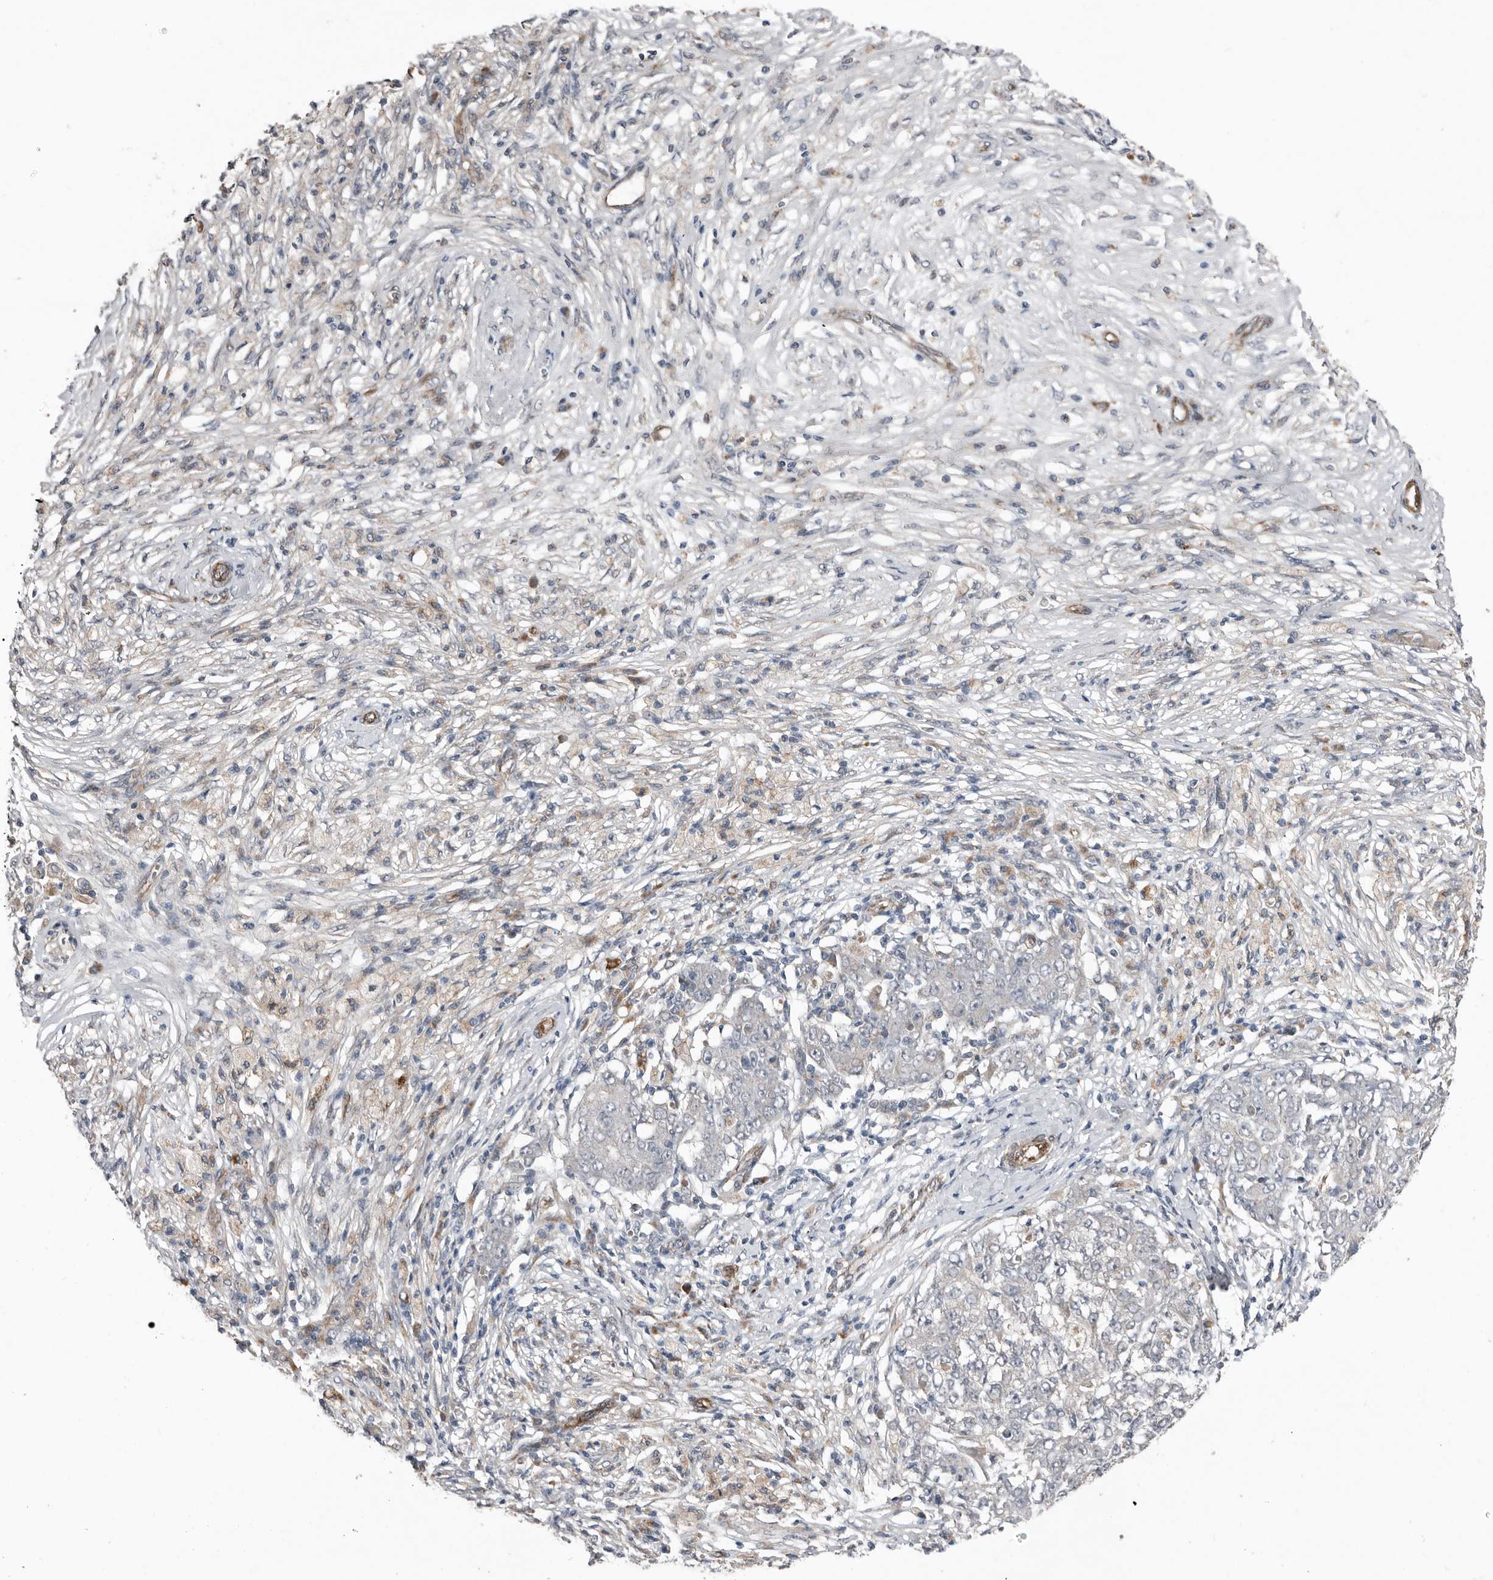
{"staining": {"intensity": "negative", "quantity": "none", "location": "none"}, "tissue": "ovarian cancer", "cell_type": "Tumor cells", "image_type": "cancer", "snomed": [{"axis": "morphology", "description": "Carcinoma, endometroid"}, {"axis": "topography", "description": "Ovary"}], "caption": "Tumor cells are negative for protein expression in human endometroid carcinoma (ovarian). The staining was performed using DAB (3,3'-diaminobenzidine) to visualize the protein expression in brown, while the nuclei were stained in blue with hematoxylin (Magnification: 20x).", "gene": "RANBP17", "patient": {"sex": "female", "age": 42}}